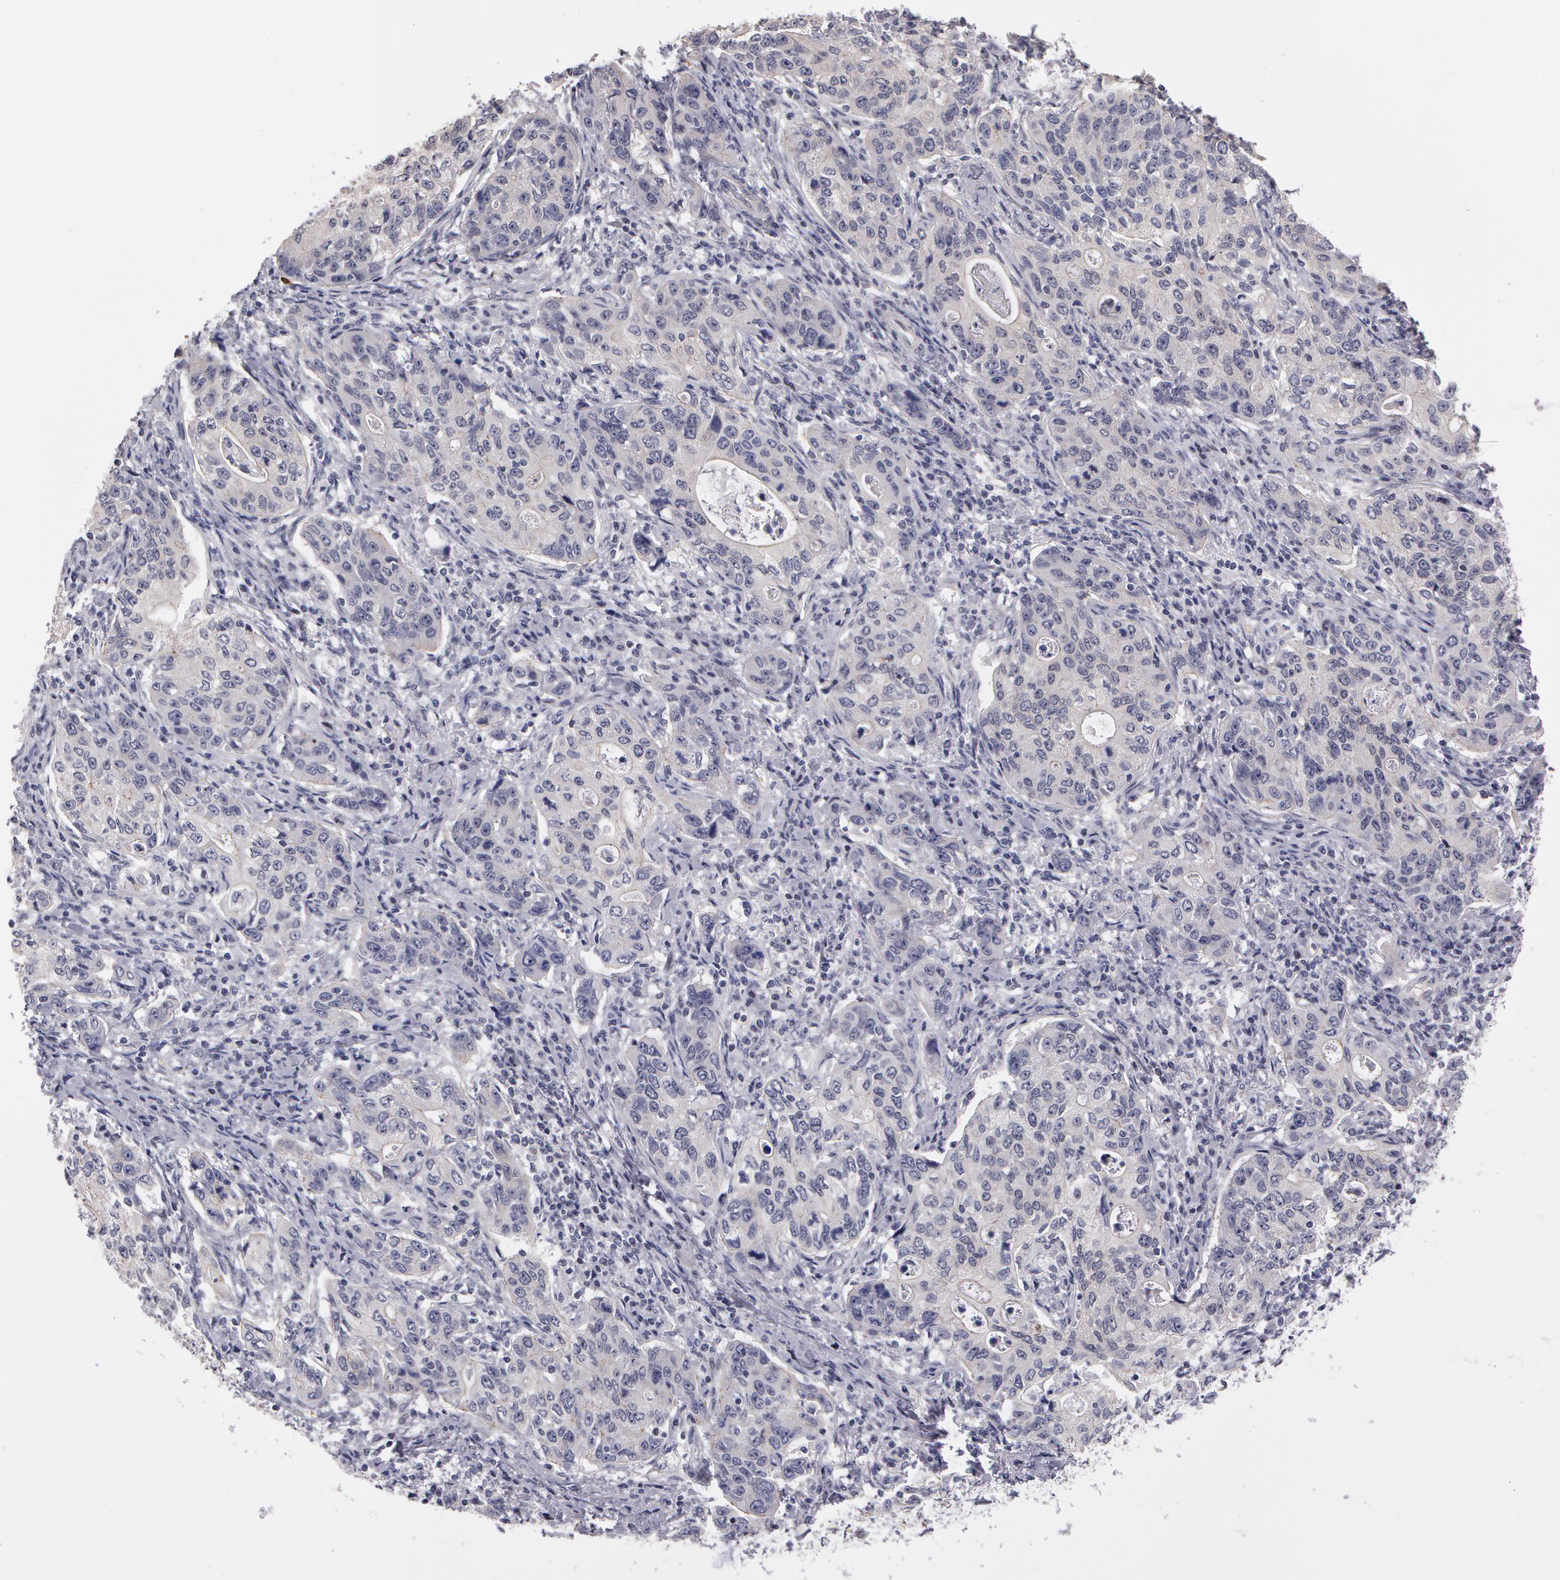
{"staining": {"intensity": "negative", "quantity": "none", "location": "none"}, "tissue": "stomach cancer", "cell_type": "Tumor cells", "image_type": "cancer", "snomed": [{"axis": "morphology", "description": "Adenocarcinoma, NOS"}, {"axis": "topography", "description": "Esophagus"}, {"axis": "topography", "description": "Stomach"}], "caption": "Tumor cells show no significant expression in stomach cancer (adenocarcinoma).", "gene": "PRICKLE1", "patient": {"sex": "male", "age": 74}}